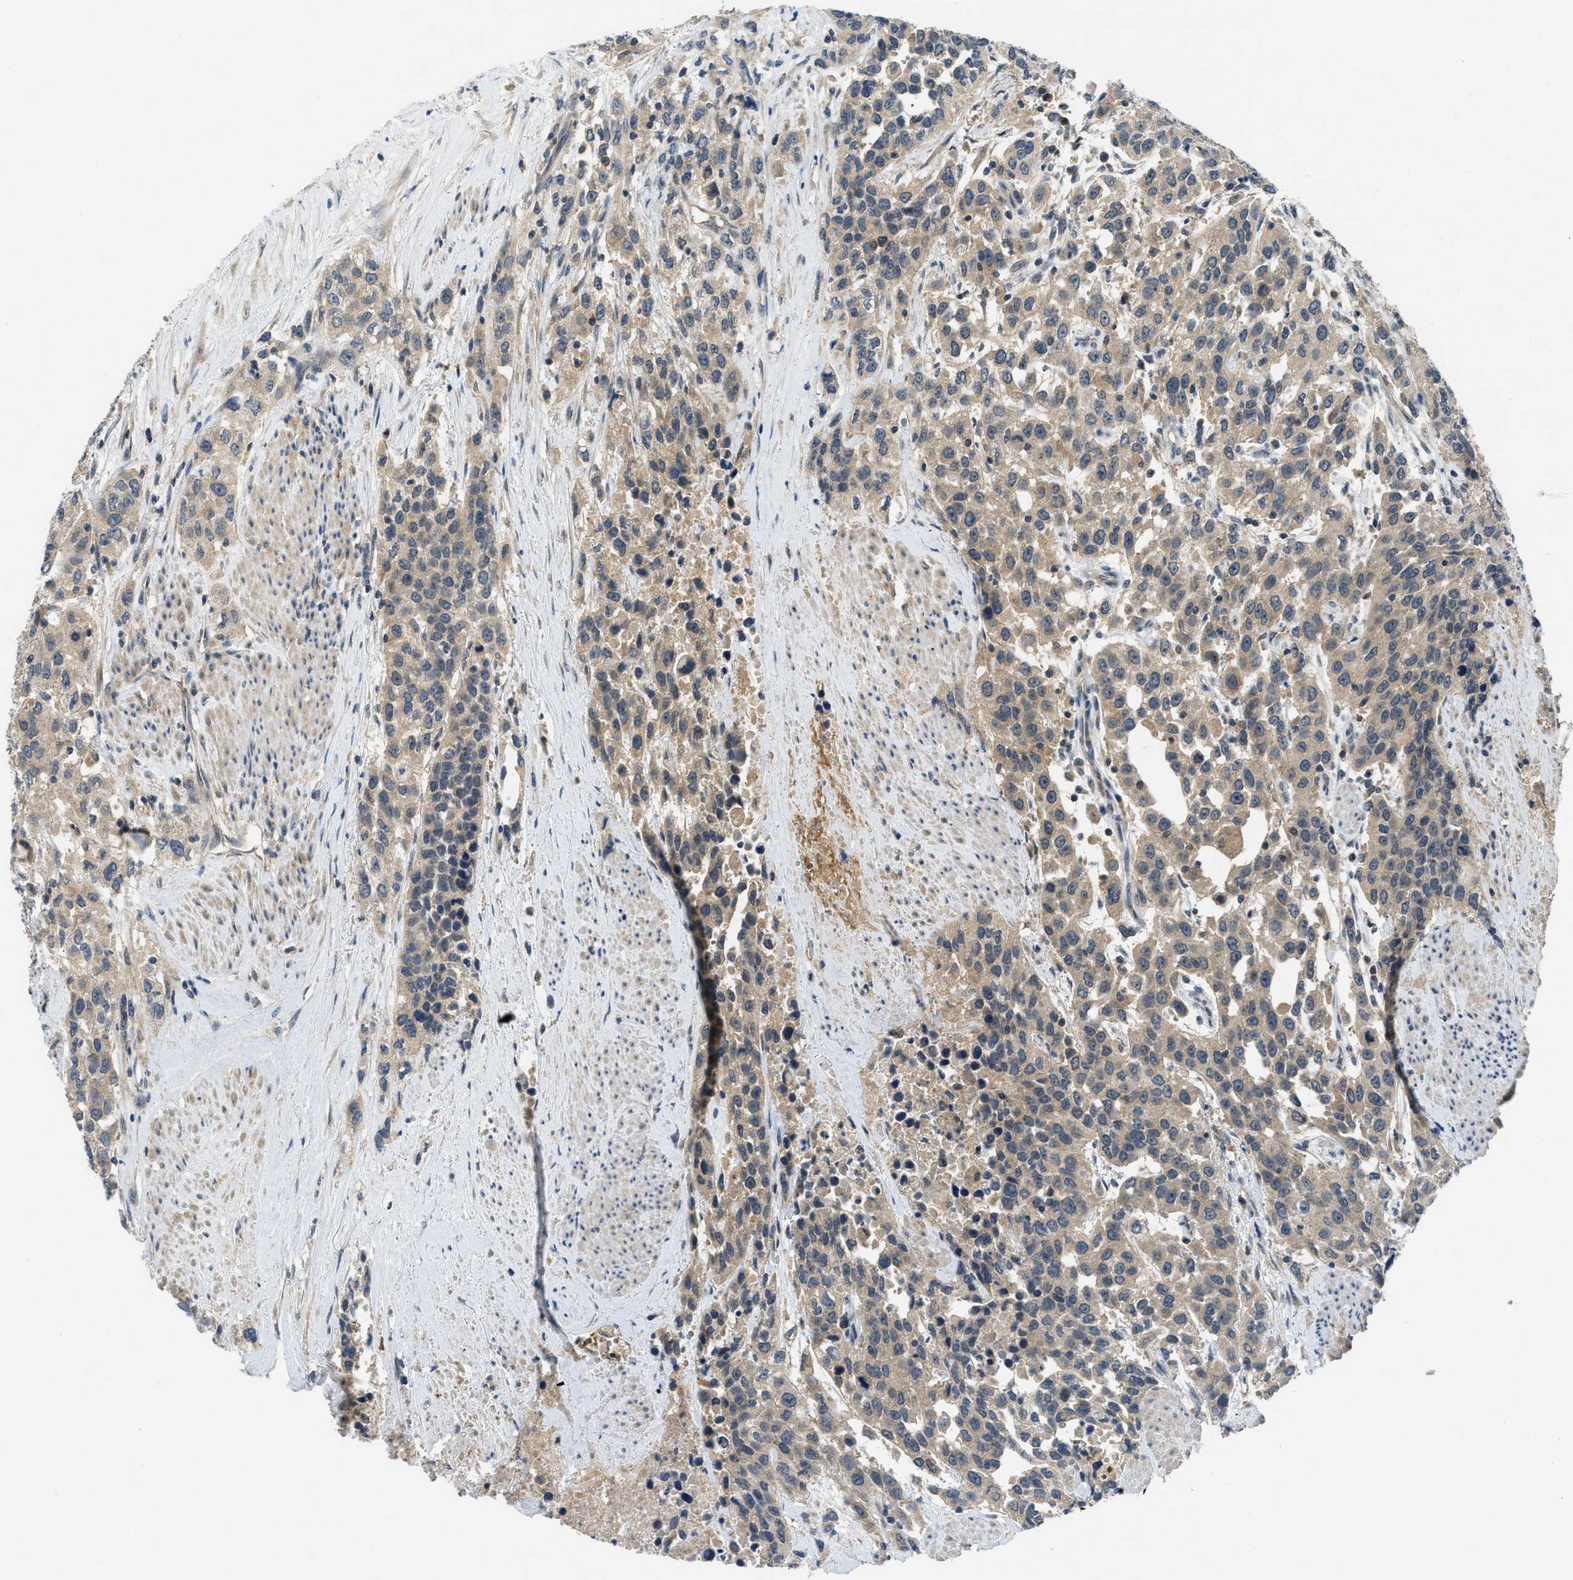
{"staining": {"intensity": "weak", "quantity": ">75%", "location": "cytoplasmic/membranous"}, "tissue": "urothelial cancer", "cell_type": "Tumor cells", "image_type": "cancer", "snomed": [{"axis": "morphology", "description": "Urothelial carcinoma, High grade"}, {"axis": "topography", "description": "Urinary bladder"}], "caption": "Immunohistochemical staining of urothelial carcinoma (high-grade) exhibits low levels of weak cytoplasmic/membranous positivity in approximately >75% of tumor cells. The staining was performed using DAB to visualize the protein expression in brown, while the nuclei were stained in blue with hematoxylin (Magnification: 20x).", "gene": "PDE7A", "patient": {"sex": "female", "age": 80}}